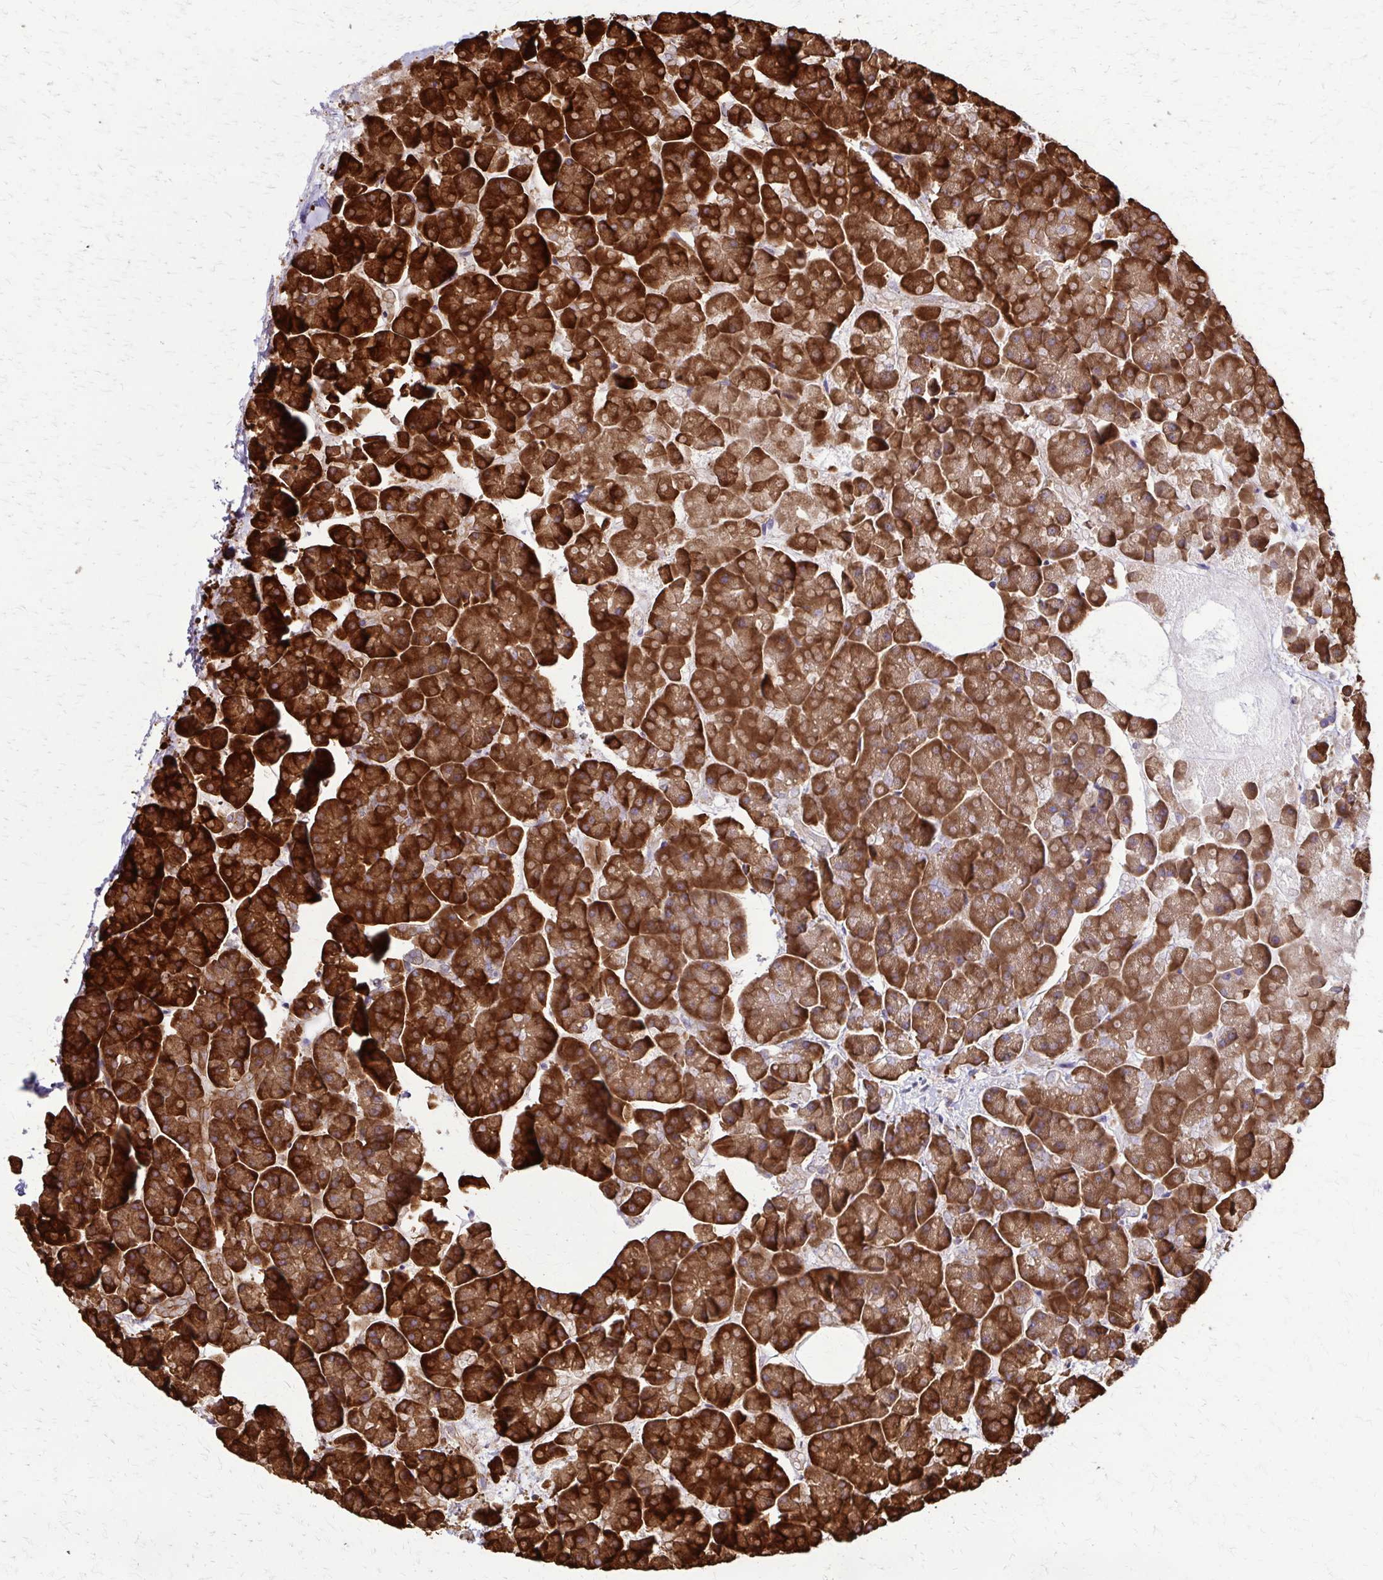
{"staining": {"intensity": "strong", "quantity": ">75%", "location": "cytoplasmic/membranous"}, "tissue": "pancreas", "cell_type": "Exocrine glandular cells", "image_type": "normal", "snomed": [{"axis": "morphology", "description": "Normal tissue, NOS"}, {"axis": "topography", "description": "Pancreas"}, {"axis": "topography", "description": "Peripheral nerve tissue"}], "caption": "Benign pancreas displays strong cytoplasmic/membranous expression in approximately >75% of exocrine glandular cells, visualized by immunohistochemistry.", "gene": "EEF2", "patient": {"sex": "male", "age": 54}}